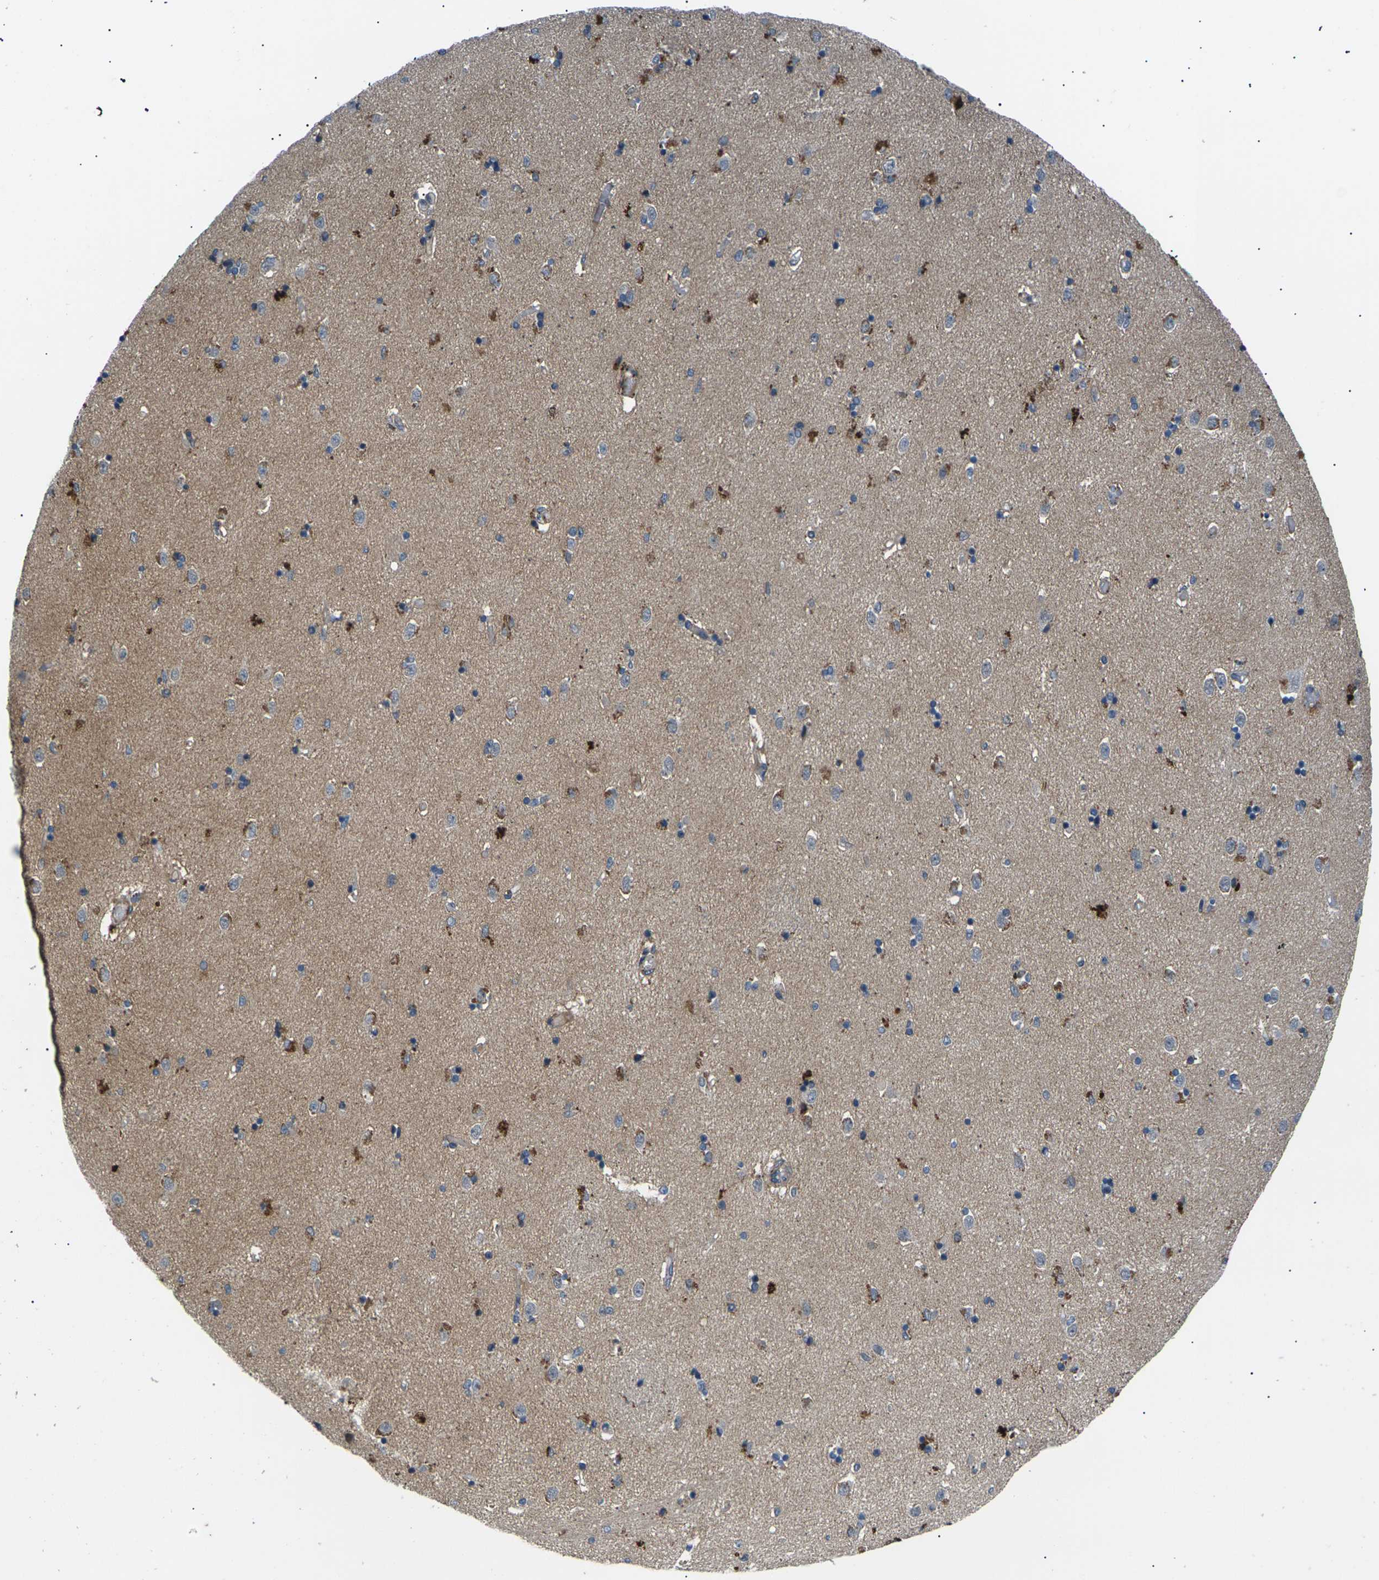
{"staining": {"intensity": "moderate", "quantity": "<25%", "location": "cytoplasmic/membranous"}, "tissue": "caudate", "cell_type": "Glial cells", "image_type": "normal", "snomed": [{"axis": "morphology", "description": "Normal tissue, NOS"}, {"axis": "topography", "description": "Lateral ventricle wall"}], "caption": "Unremarkable caudate was stained to show a protein in brown. There is low levels of moderate cytoplasmic/membranous positivity in about <25% of glial cells.", "gene": "RPS6KA3", "patient": {"sex": "female", "age": 54}}